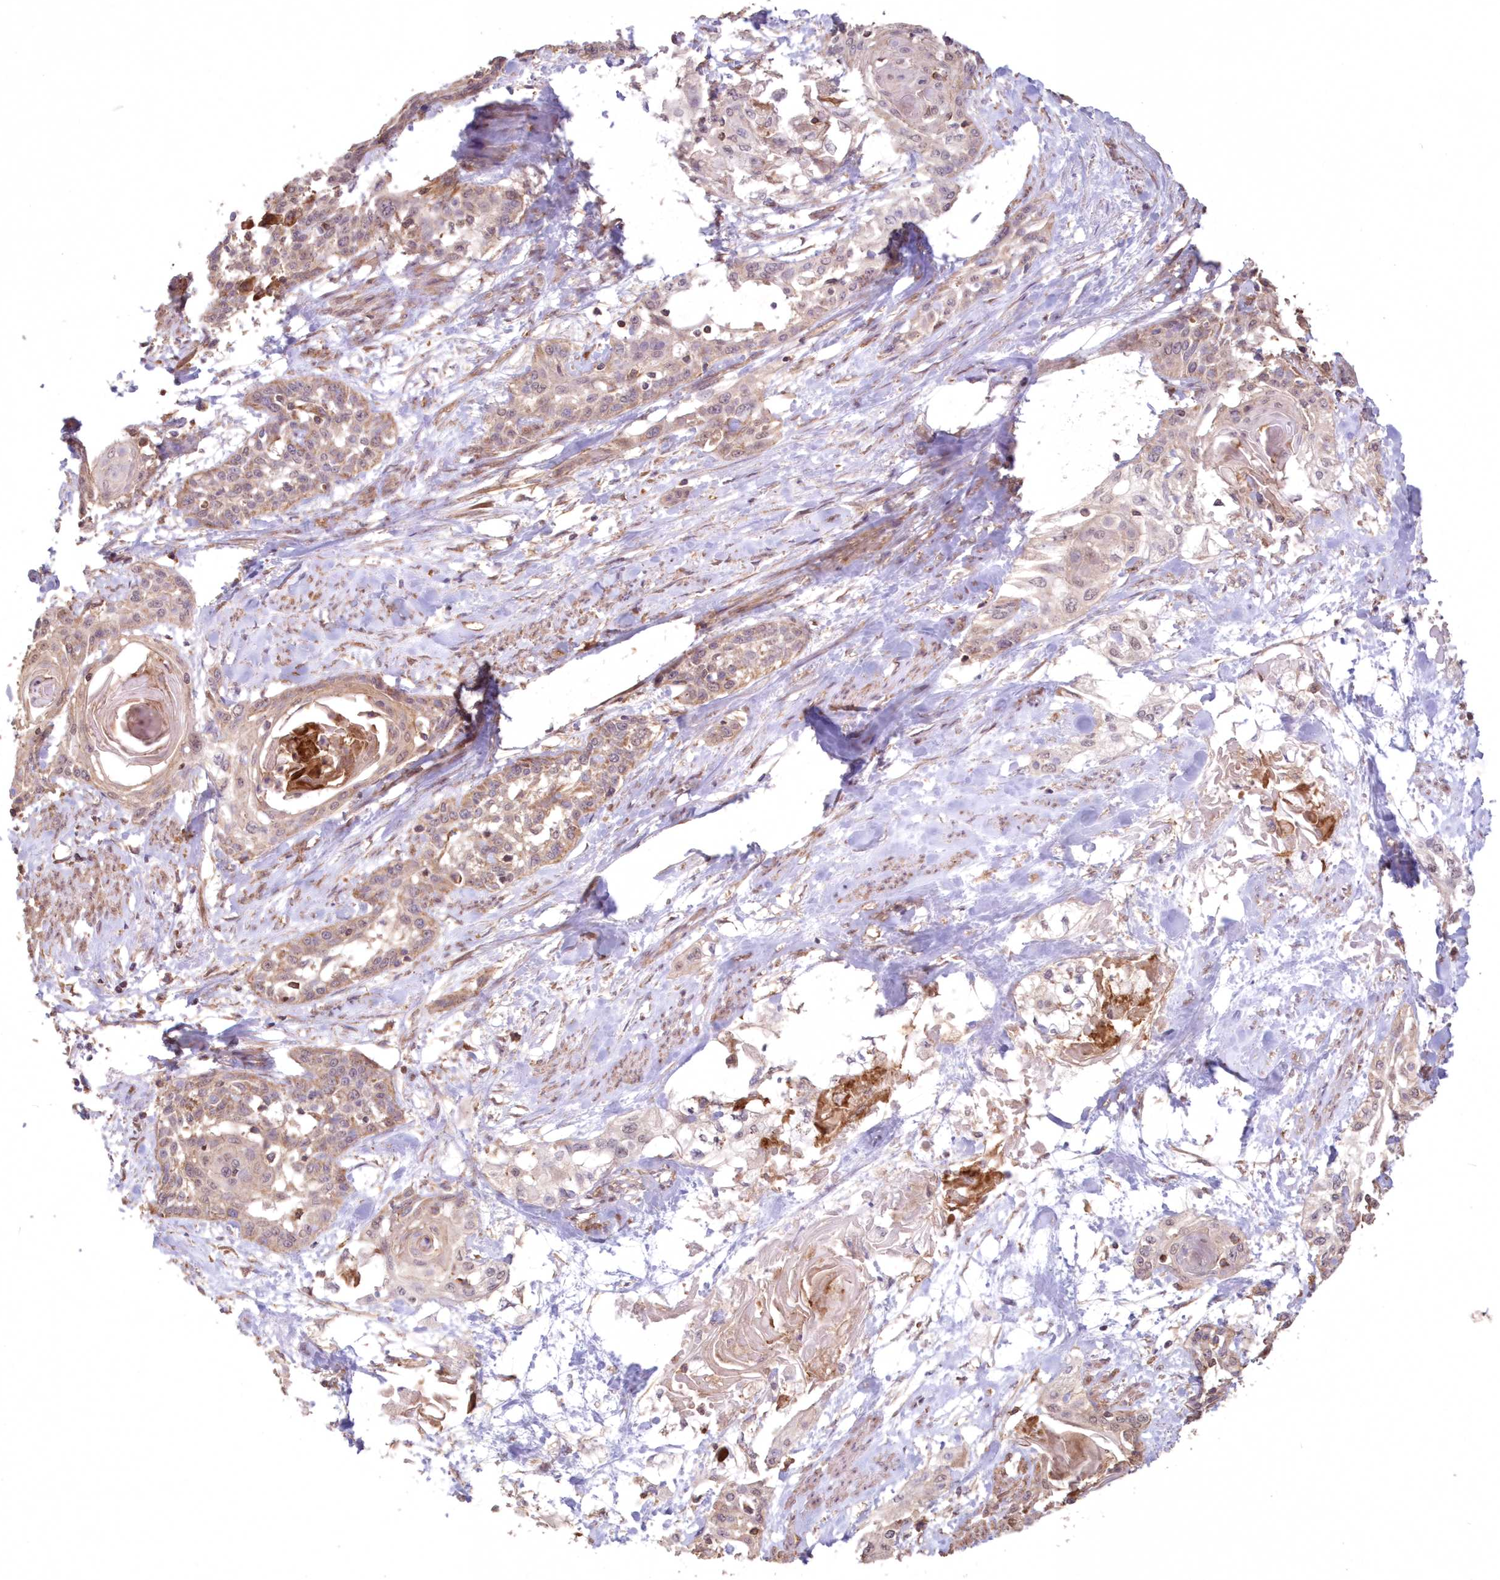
{"staining": {"intensity": "weak", "quantity": ">75%", "location": "cytoplasmic/membranous"}, "tissue": "cervical cancer", "cell_type": "Tumor cells", "image_type": "cancer", "snomed": [{"axis": "morphology", "description": "Squamous cell carcinoma, NOS"}, {"axis": "topography", "description": "Cervix"}], "caption": "This is a micrograph of immunohistochemistry (IHC) staining of squamous cell carcinoma (cervical), which shows weak staining in the cytoplasmic/membranous of tumor cells.", "gene": "TMEM139", "patient": {"sex": "female", "age": 57}}